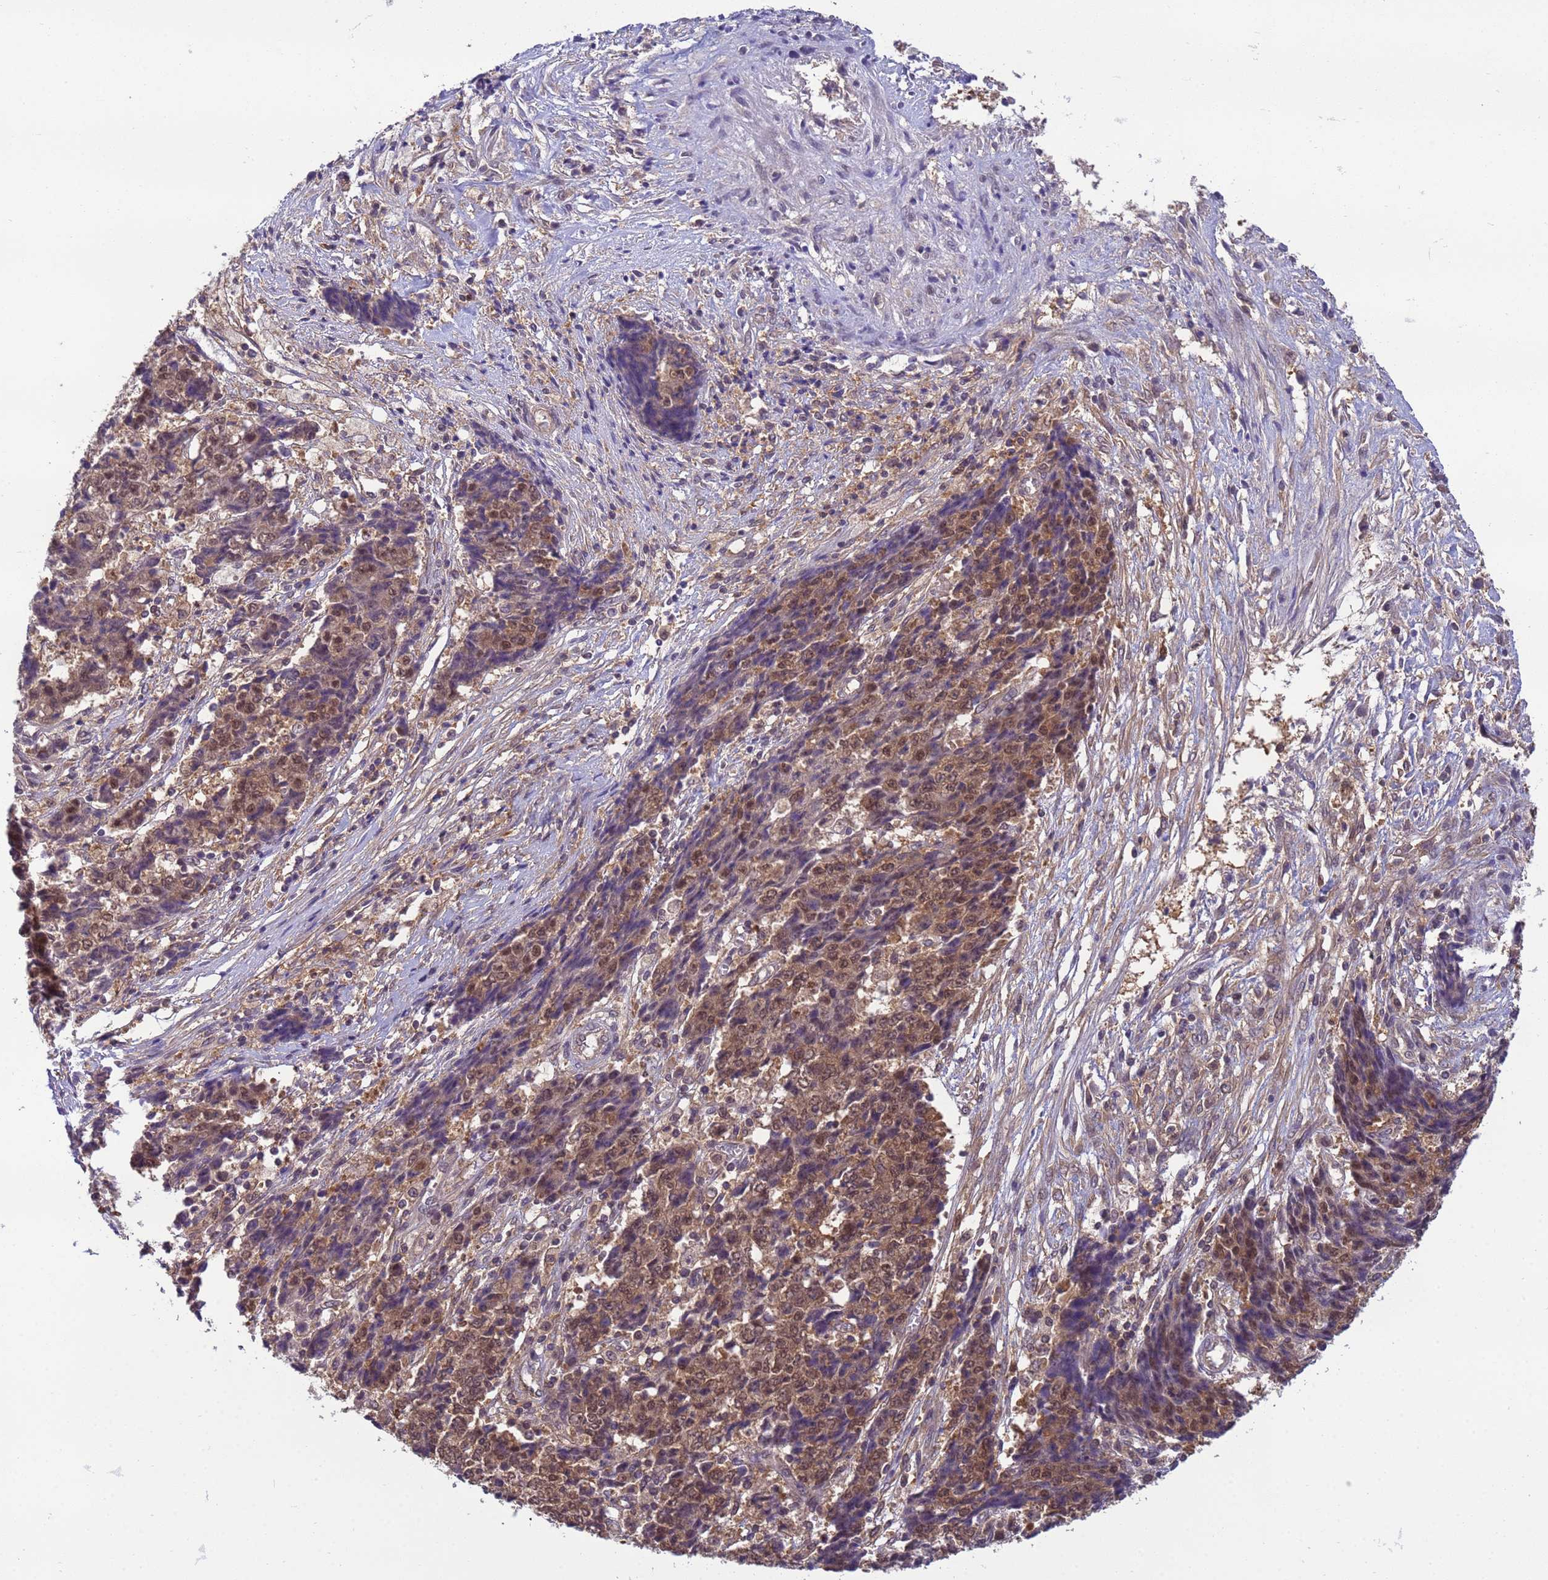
{"staining": {"intensity": "moderate", "quantity": ">75%", "location": "cytoplasmic/membranous,nuclear"}, "tissue": "ovarian cancer", "cell_type": "Tumor cells", "image_type": "cancer", "snomed": [{"axis": "morphology", "description": "Carcinoma, endometroid"}, {"axis": "topography", "description": "Ovary"}], "caption": "DAB (3,3'-diaminobenzidine) immunohistochemical staining of ovarian cancer shows moderate cytoplasmic/membranous and nuclear protein positivity in about >75% of tumor cells. Immunohistochemistry stains the protein of interest in brown and the nuclei are stained blue.", "gene": "NPEPPS", "patient": {"sex": "female", "age": 42}}